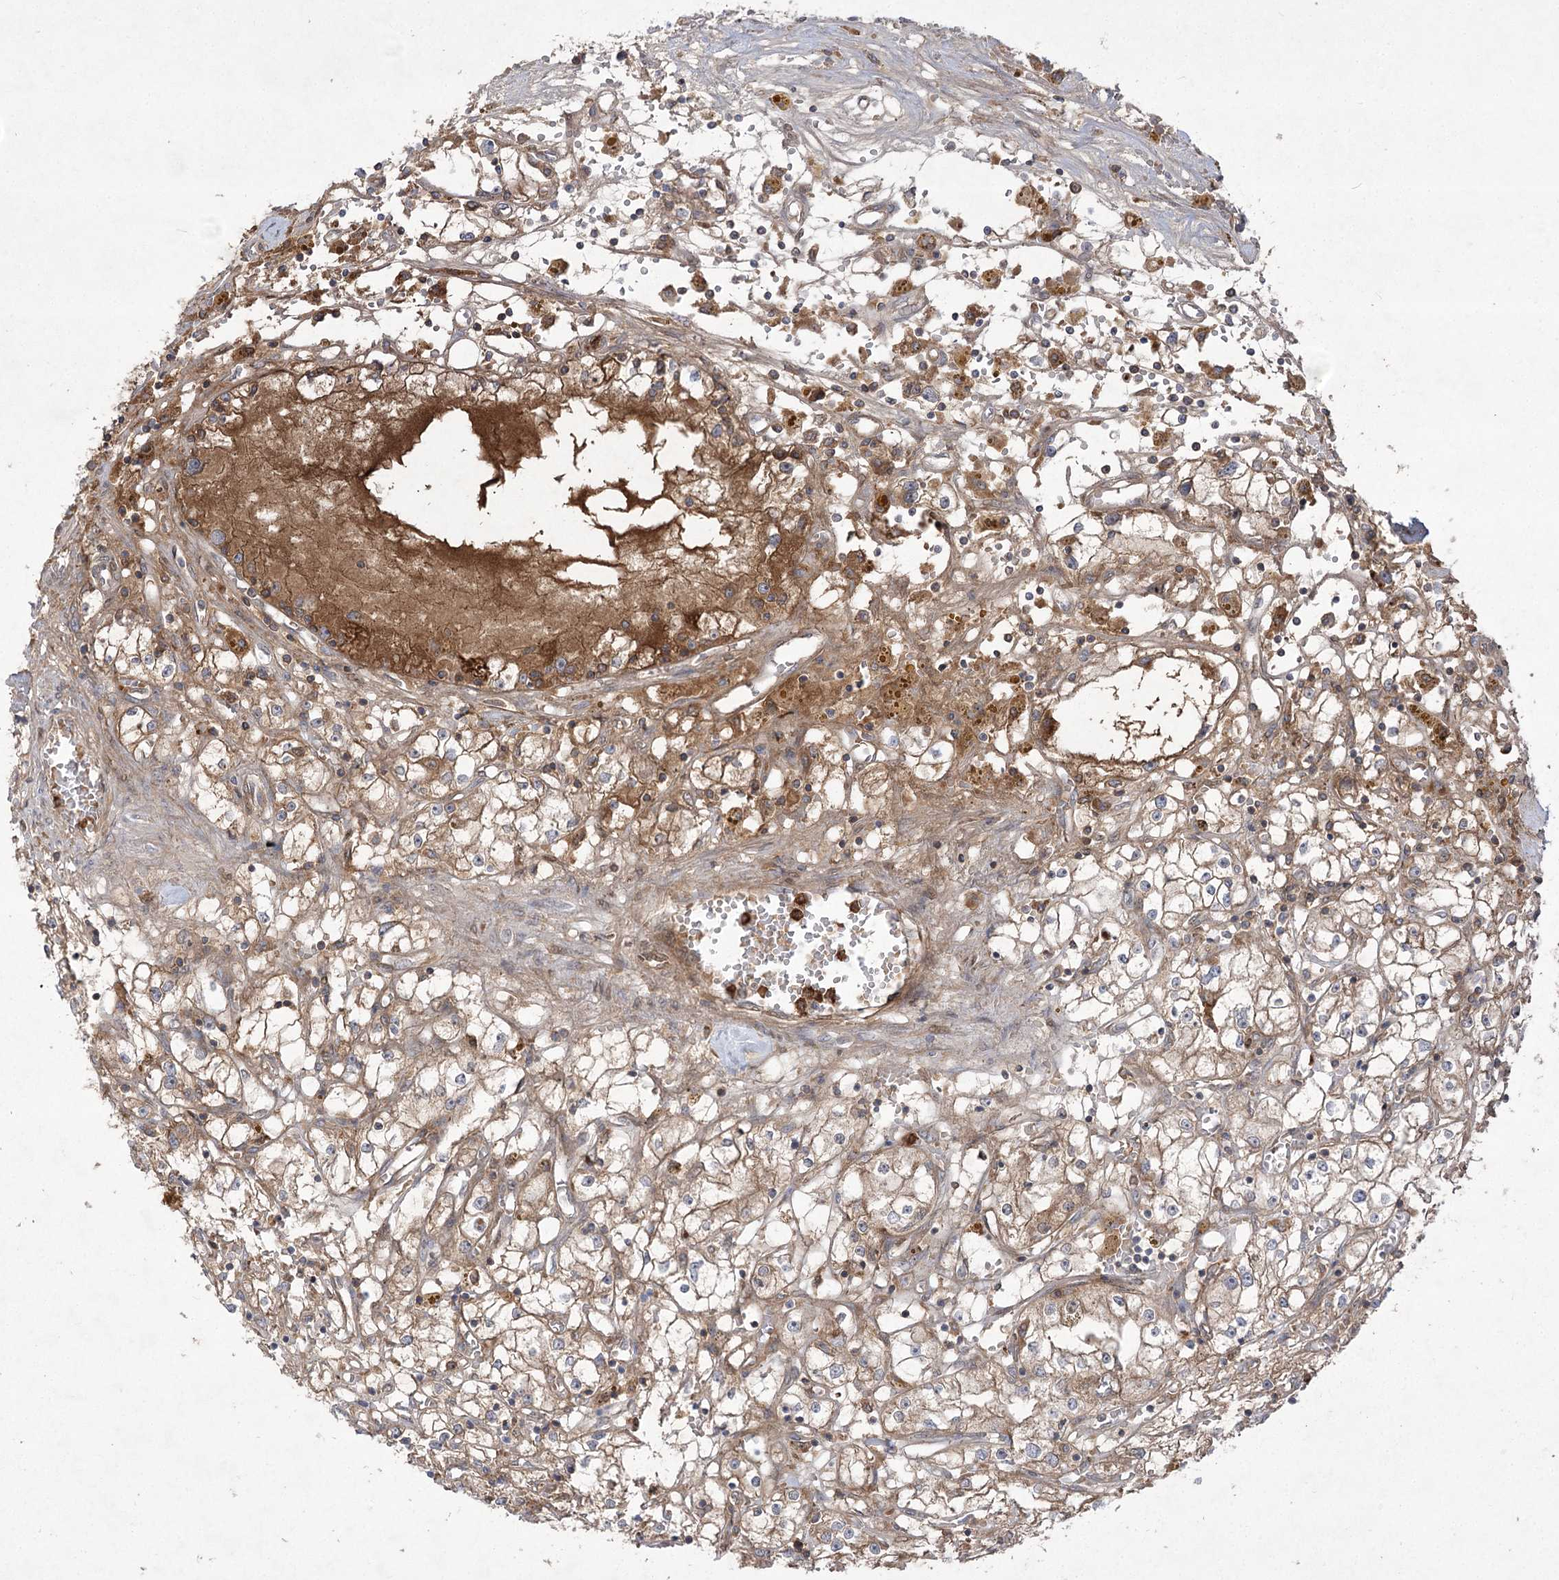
{"staining": {"intensity": "weak", "quantity": ">75%", "location": "cytoplasmic/membranous"}, "tissue": "renal cancer", "cell_type": "Tumor cells", "image_type": "cancer", "snomed": [{"axis": "morphology", "description": "Adenocarcinoma, NOS"}, {"axis": "topography", "description": "Kidney"}], "caption": "A histopathology image of human adenocarcinoma (renal) stained for a protein shows weak cytoplasmic/membranous brown staining in tumor cells. The protein is shown in brown color, while the nuclei are stained blue.", "gene": "PLEKHA5", "patient": {"sex": "male", "age": 56}}